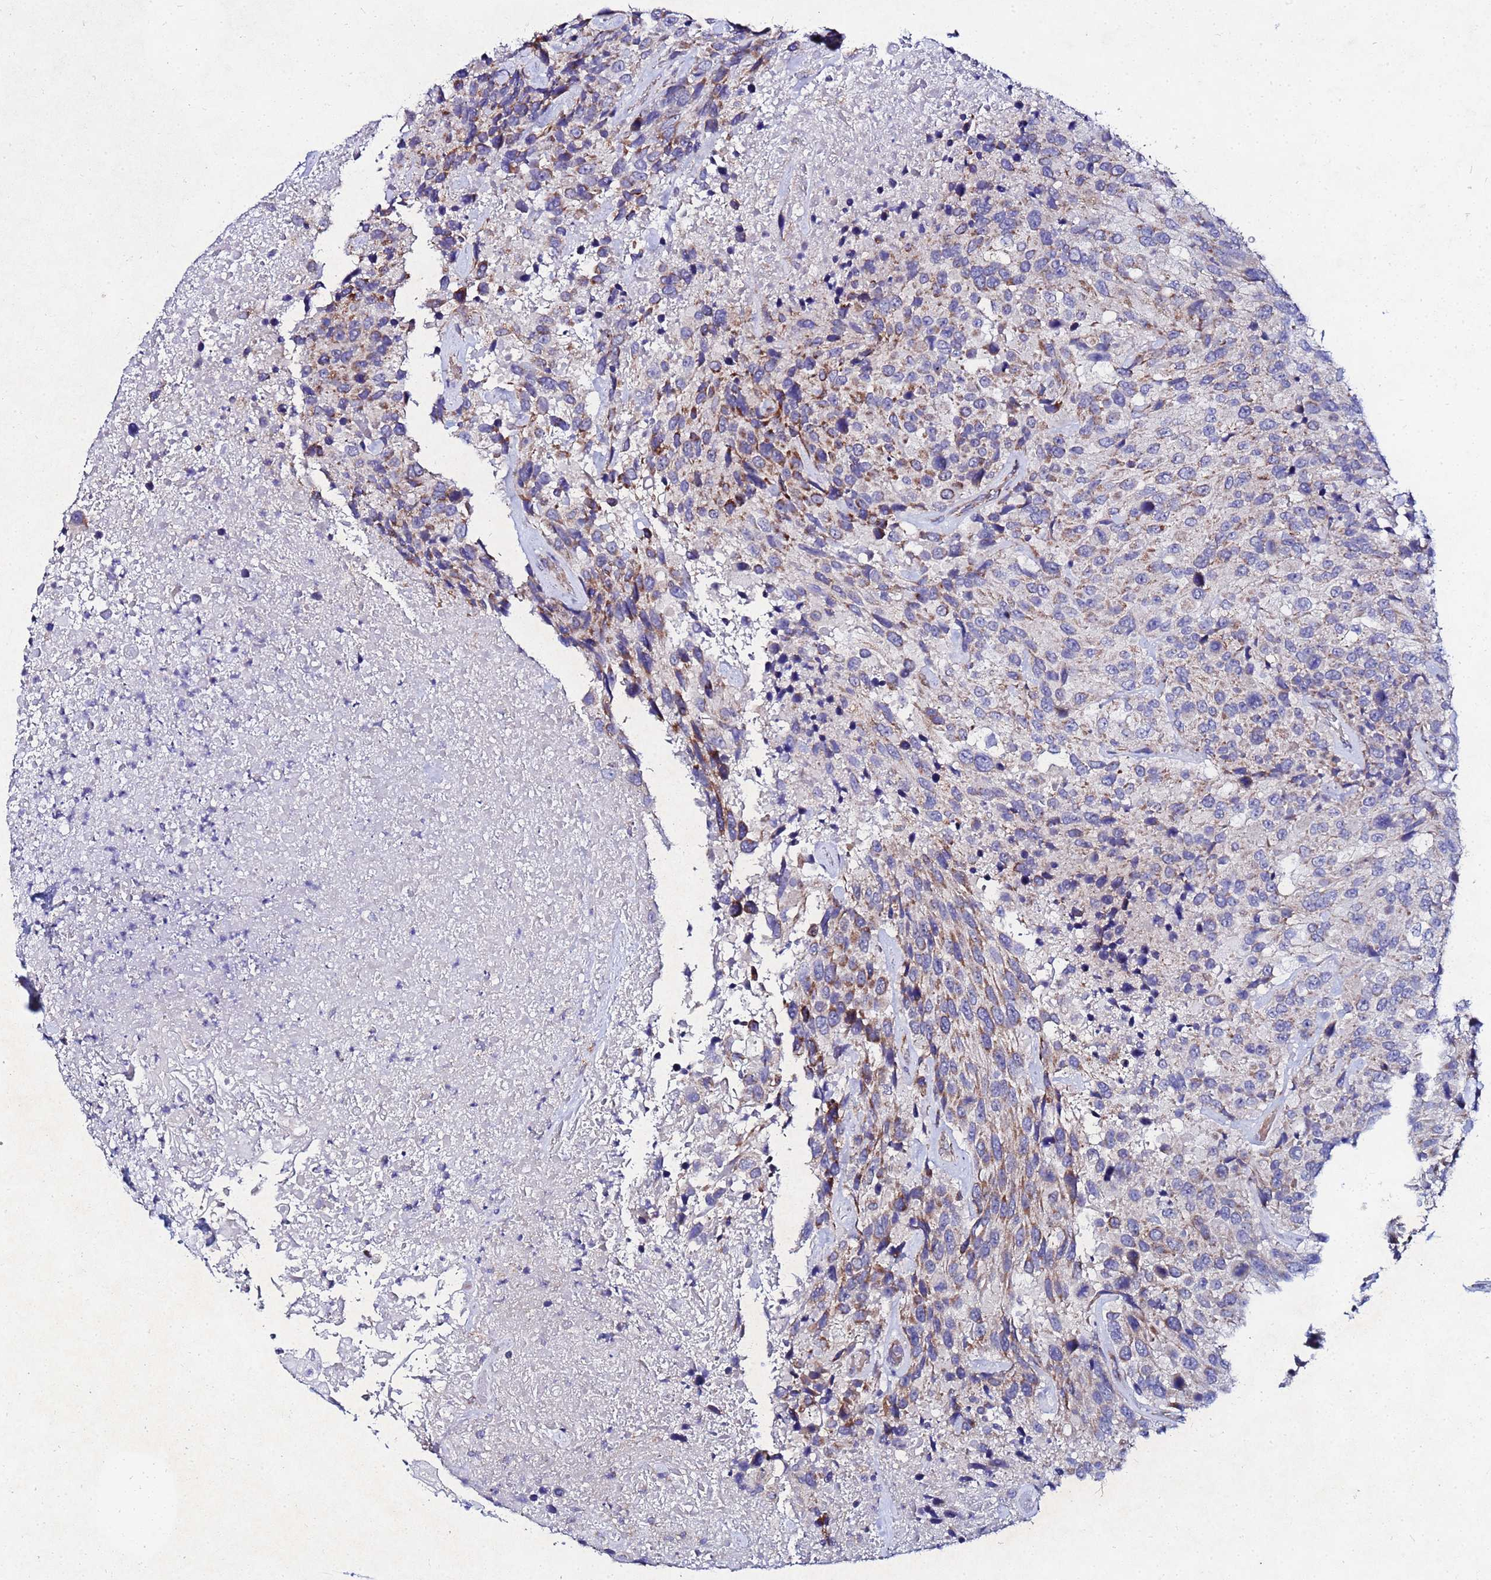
{"staining": {"intensity": "moderate", "quantity": "<25%", "location": "cytoplasmic/membranous"}, "tissue": "urothelial cancer", "cell_type": "Tumor cells", "image_type": "cancer", "snomed": [{"axis": "morphology", "description": "Urothelial carcinoma, High grade"}, {"axis": "topography", "description": "Urinary bladder"}], "caption": "Immunohistochemistry image of neoplastic tissue: high-grade urothelial carcinoma stained using IHC demonstrates low levels of moderate protein expression localized specifically in the cytoplasmic/membranous of tumor cells, appearing as a cytoplasmic/membranous brown color.", "gene": "FAHD2A", "patient": {"sex": "female", "age": 70}}